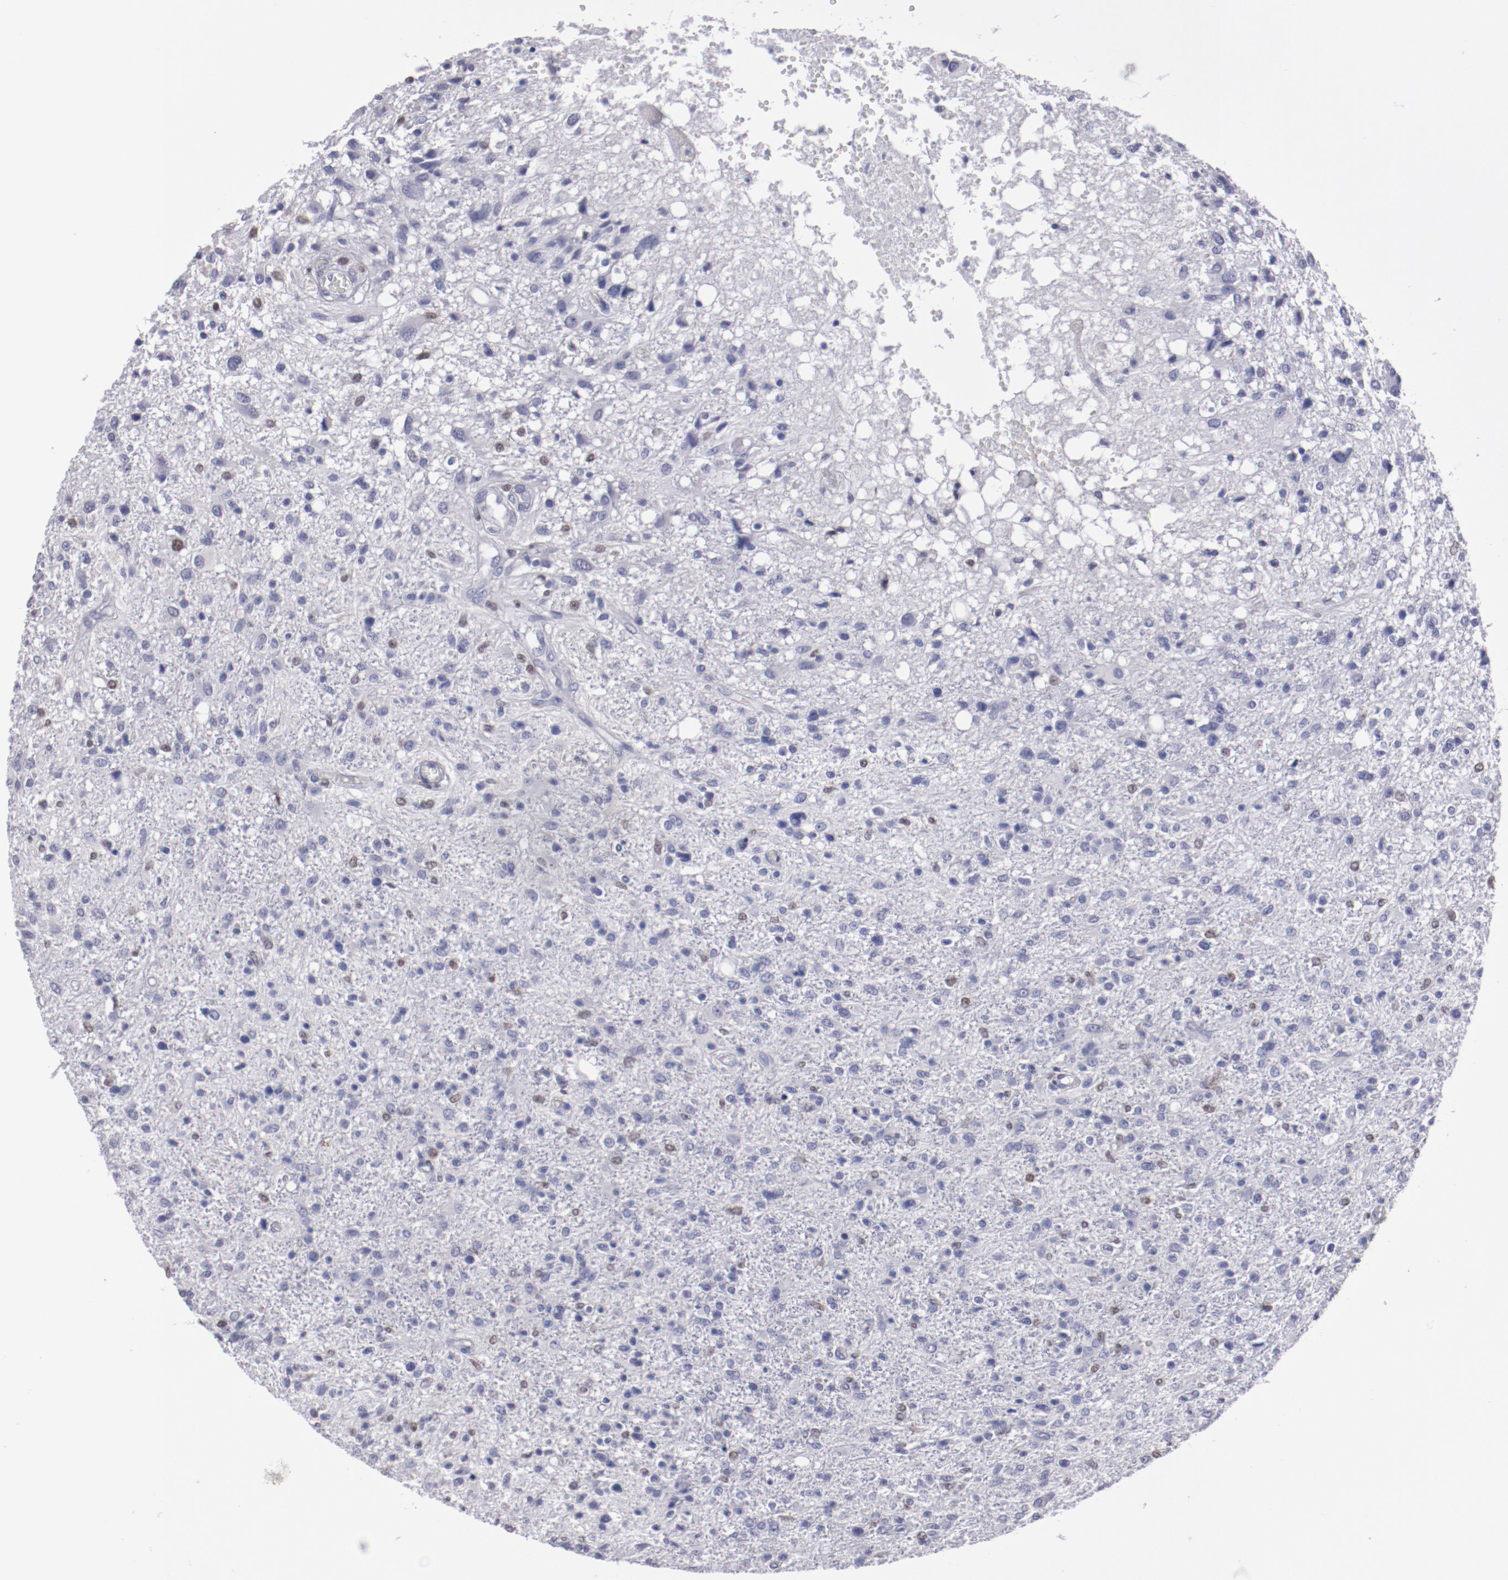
{"staining": {"intensity": "weak", "quantity": "<25%", "location": "nuclear"}, "tissue": "glioma", "cell_type": "Tumor cells", "image_type": "cancer", "snomed": [{"axis": "morphology", "description": "Glioma, malignant, High grade"}, {"axis": "topography", "description": "Cerebral cortex"}], "caption": "High power microscopy histopathology image of an immunohistochemistry histopathology image of glioma, revealing no significant staining in tumor cells.", "gene": "IRF8", "patient": {"sex": "male", "age": 76}}